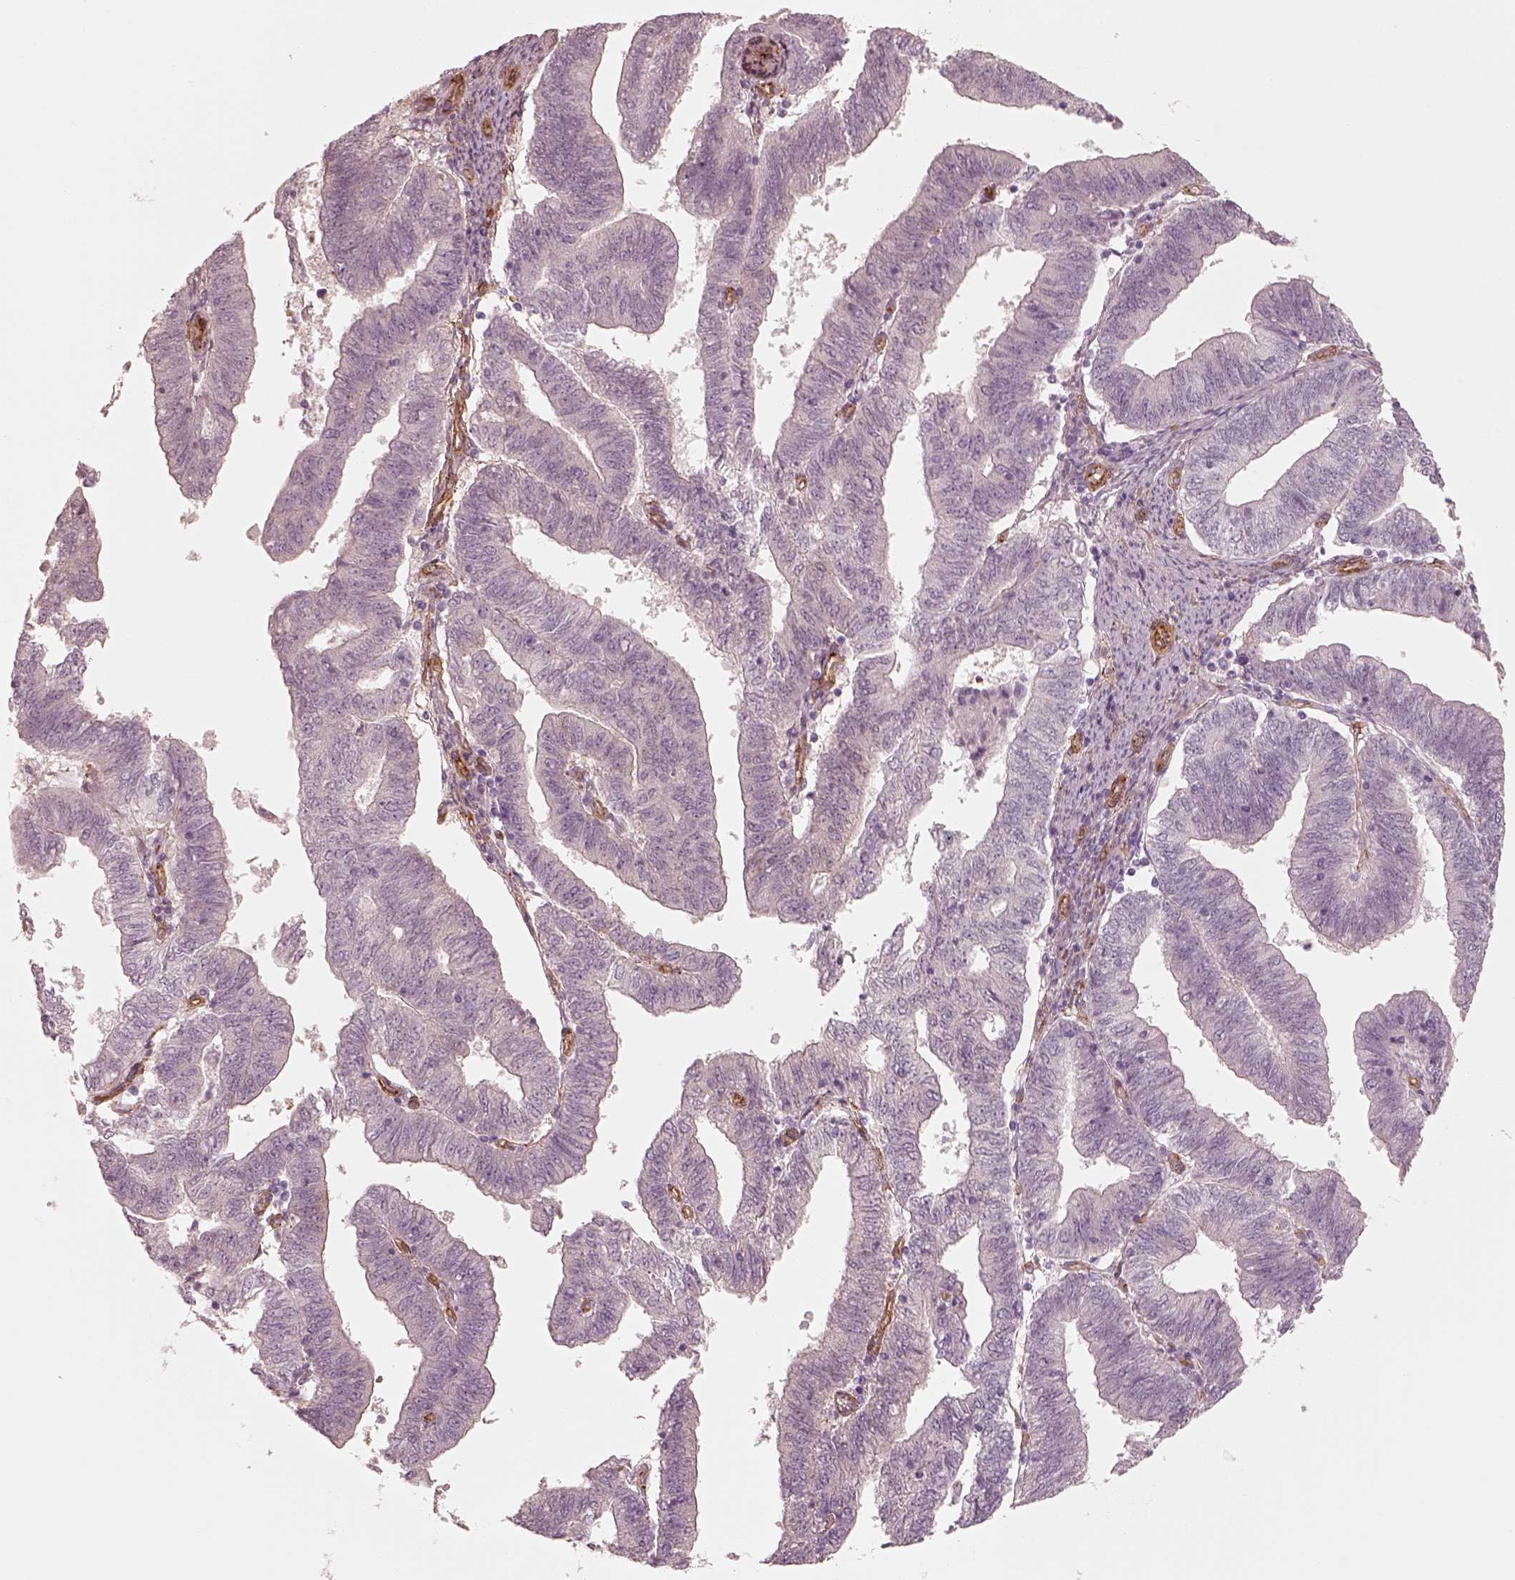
{"staining": {"intensity": "negative", "quantity": "none", "location": "none"}, "tissue": "endometrial cancer", "cell_type": "Tumor cells", "image_type": "cancer", "snomed": [{"axis": "morphology", "description": "Adenocarcinoma, NOS"}, {"axis": "topography", "description": "Endometrium"}], "caption": "This is a image of immunohistochemistry staining of endometrial cancer (adenocarcinoma), which shows no expression in tumor cells. (Brightfield microscopy of DAB (3,3'-diaminobenzidine) IHC at high magnification).", "gene": "CRYM", "patient": {"sex": "female", "age": 82}}